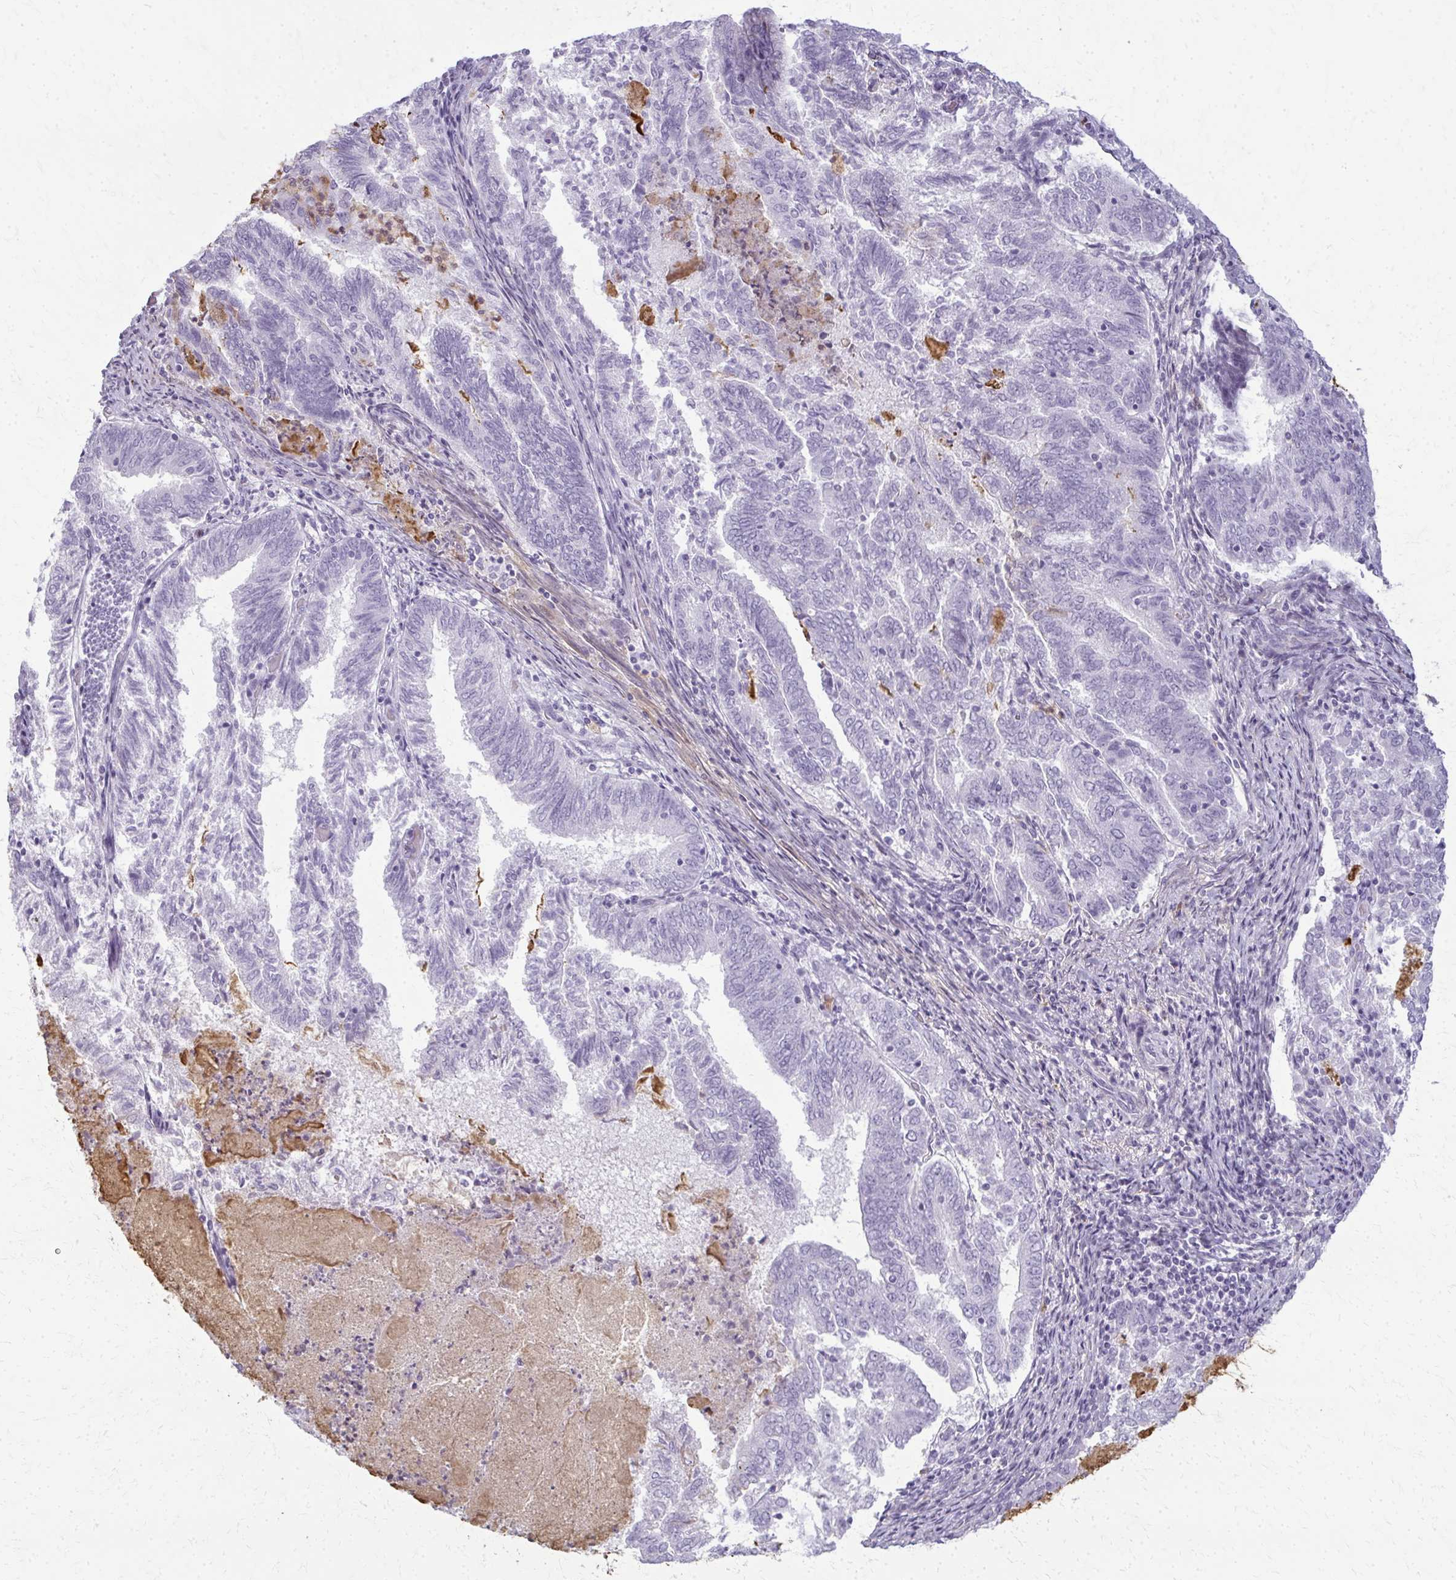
{"staining": {"intensity": "negative", "quantity": "none", "location": "none"}, "tissue": "endometrial cancer", "cell_type": "Tumor cells", "image_type": "cancer", "snomed": [{"axis": "morphology", "description": "Adenocarcinoma, NOS"}, {"axis": "topography", "description": "Endometrium"}], "caption": "High power microscopy photomicrograph of an immunohistochemistry micrograph of endometrial adenocarcinoma, revealing no significant staining in tumor cells.", "gene": "CA3", "patient": {"sex": "female", "age": 80}}